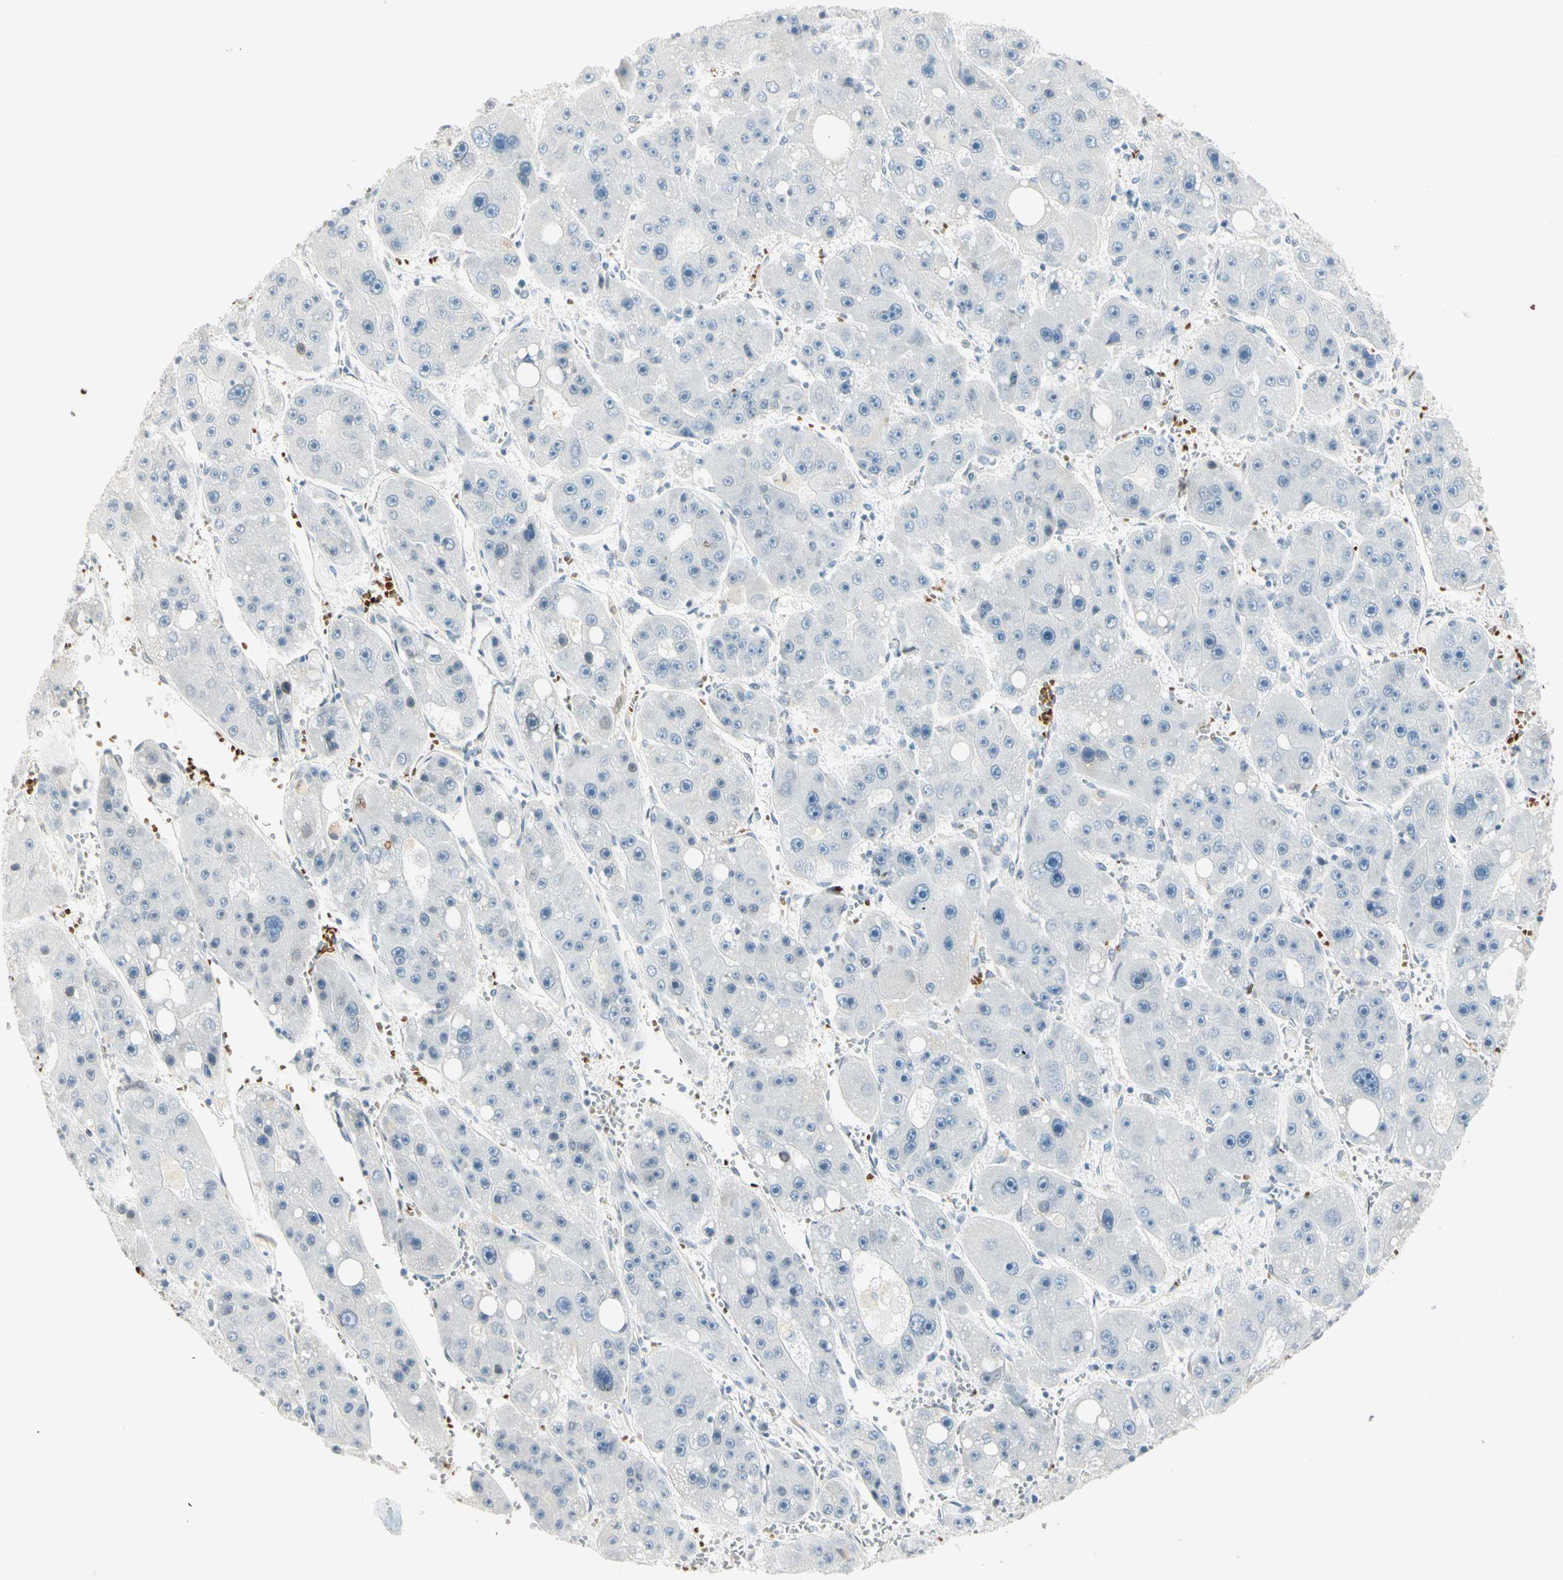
{"staining": {"intensity": "negative", "quantity": "none", "location": "none"}, "tissue": "liver cancer", "cell_type": "Tumor cells", "image_type": "cancer", "snomed": [{"axis": "morphology", "description": "Carcinoma, Hepatocellular, NOS"}, {"axis": "topography", "description": "Liver"}], "caption": "IHC photomicrograph of liver cancer stained for a protein (brown), which demonstrates no positivity in tumor cells.", "gene": "BCAN", "patient": {"sex": "female", "age": 61}}